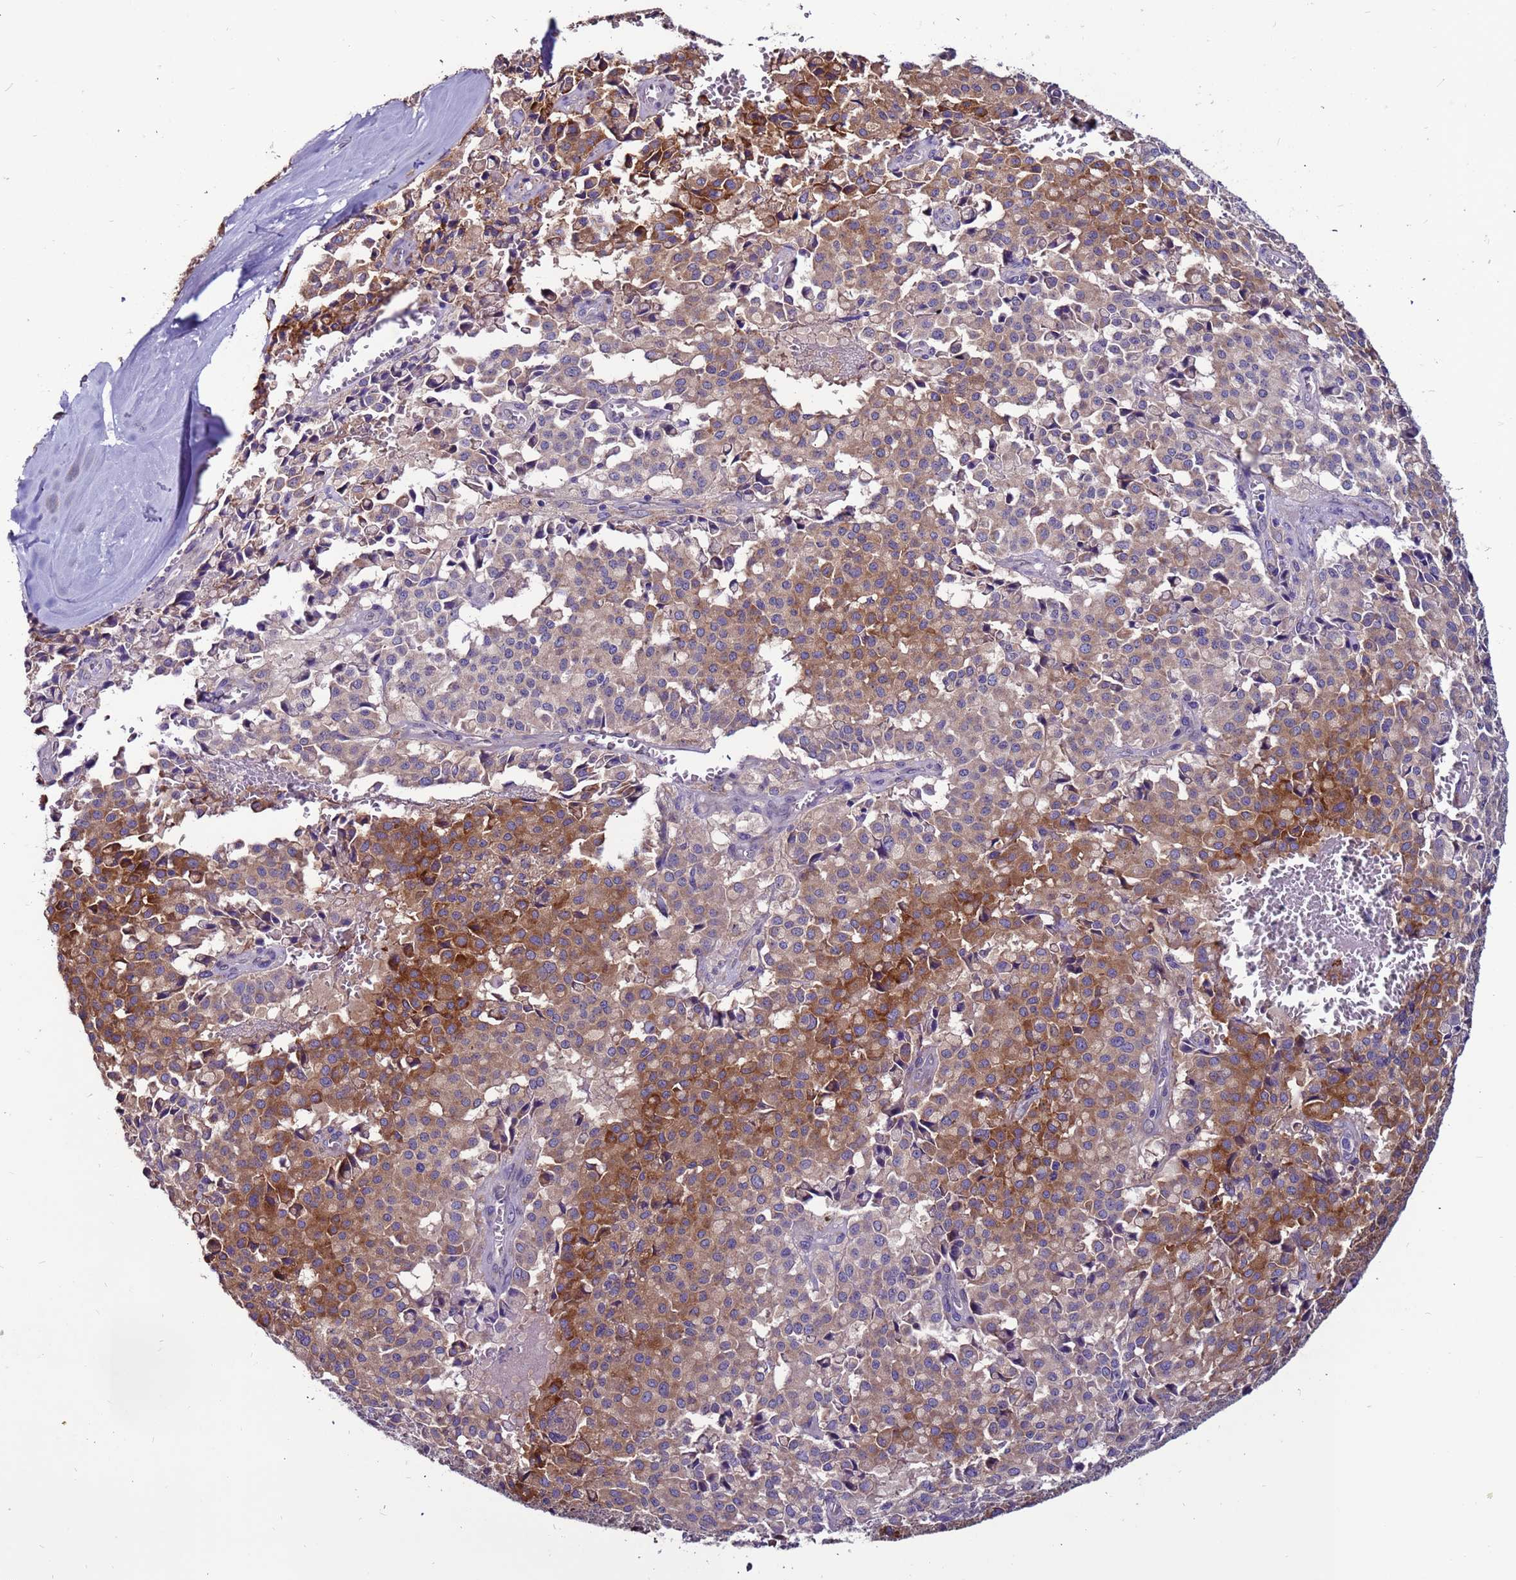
{"staining": {"intensity": "moderate", "quantity": ">75%", "location": "cytoplasmic/membranous"}, "tissue": "pancreatic cancer", "cell_type": "Tumor cells", "image_type": "cancer", "snomed": [{"axis": "morphology", "description": "Adenocarcinoma, NOS"}, {"axis": "topography", "description": "Pancreas"}], "caption": "Immunohistochemistry photomicrograph of adenocarcinoma (pancreatic) stained for a protein (brown), which exhibits medium levels of moderate cytoplasmic/membranous staining in about >75% of tumor cells.", "gene": "SLC44A3", "patient": {"sex": "male", "age": 65}}